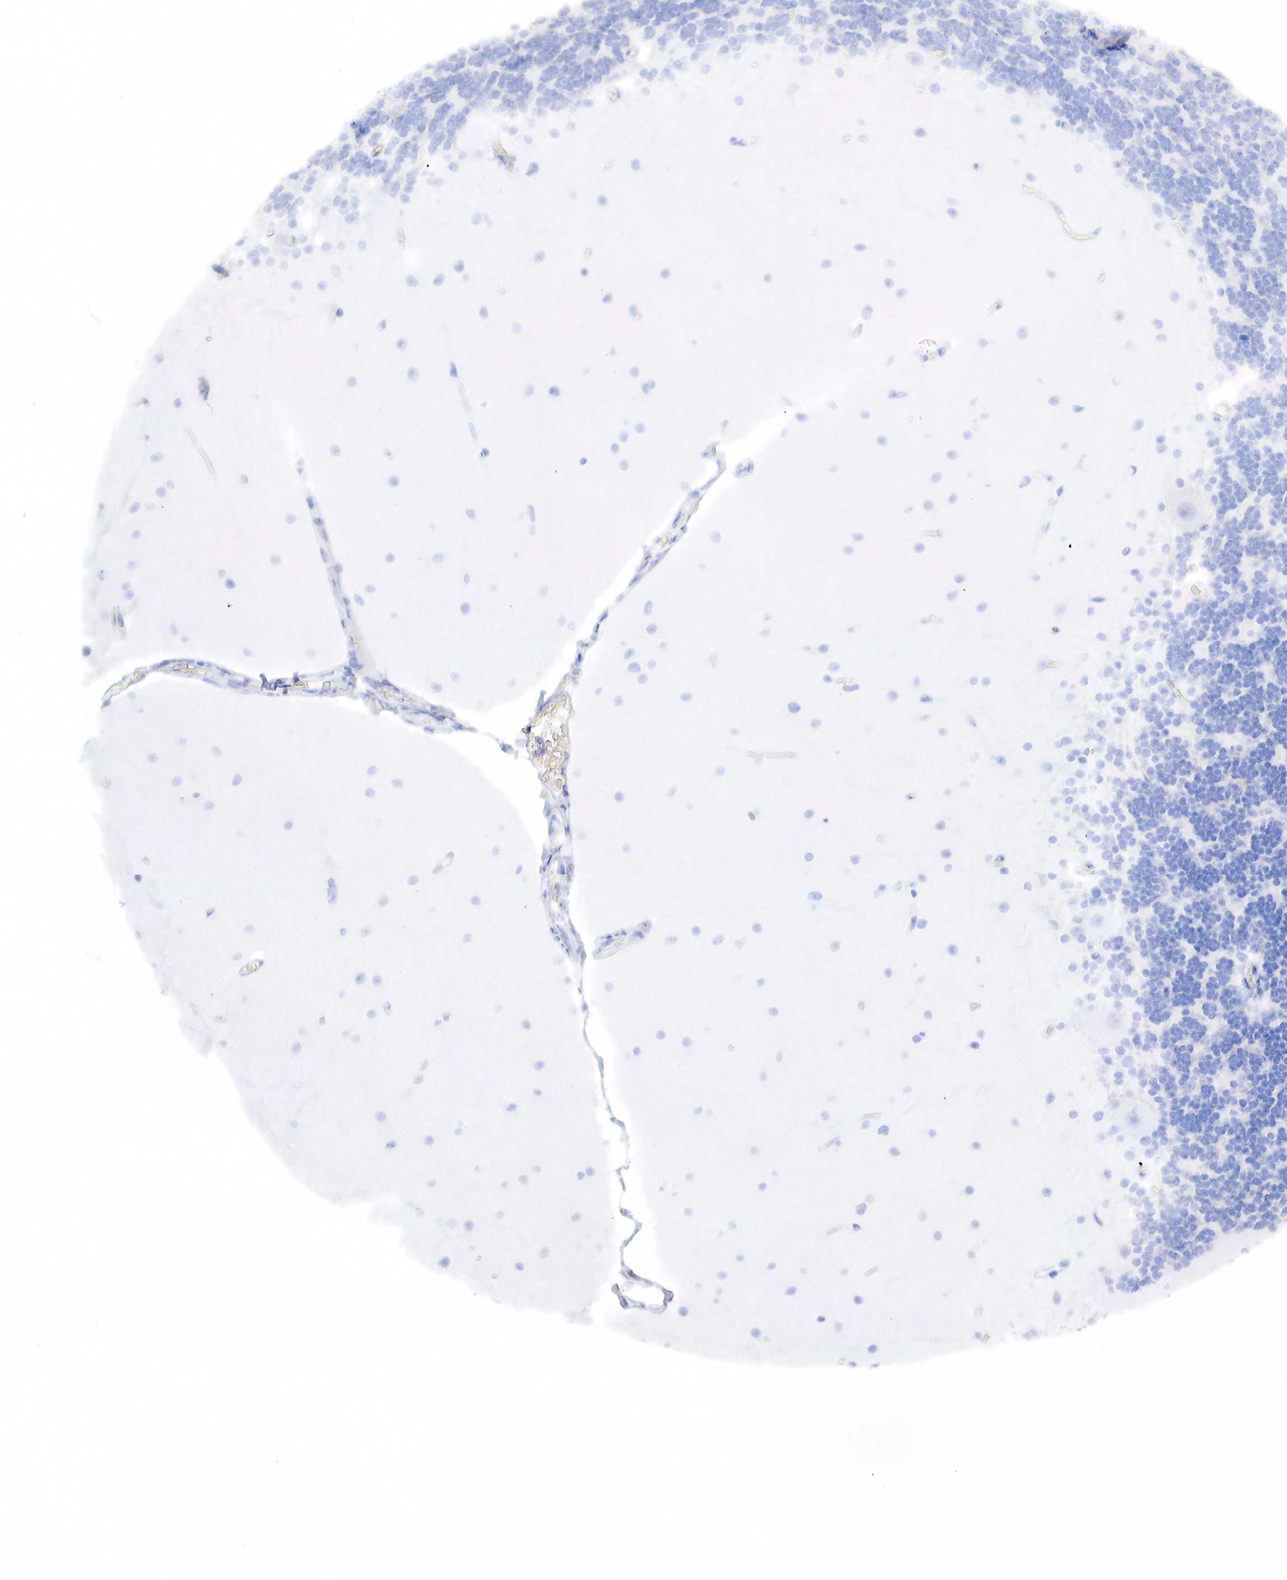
{"staining": {"intensity": "negative", "quantity": "none", "location": "none"}, "tissue": "cerebellum", "cell_type": "Cells in granular layer", "image_type": "normal", "snomed": [{"axis": "morphology", "description": "Normal tissue, NOS"}, {"axis": "topography", "description": "Cerebellum"}], "caption": "Protein analysis of benign cerebellum exhibits no significant expression in cells in granular layer.", "gene": "CD79A", "patient": {"sex": "female", "age": 54}}